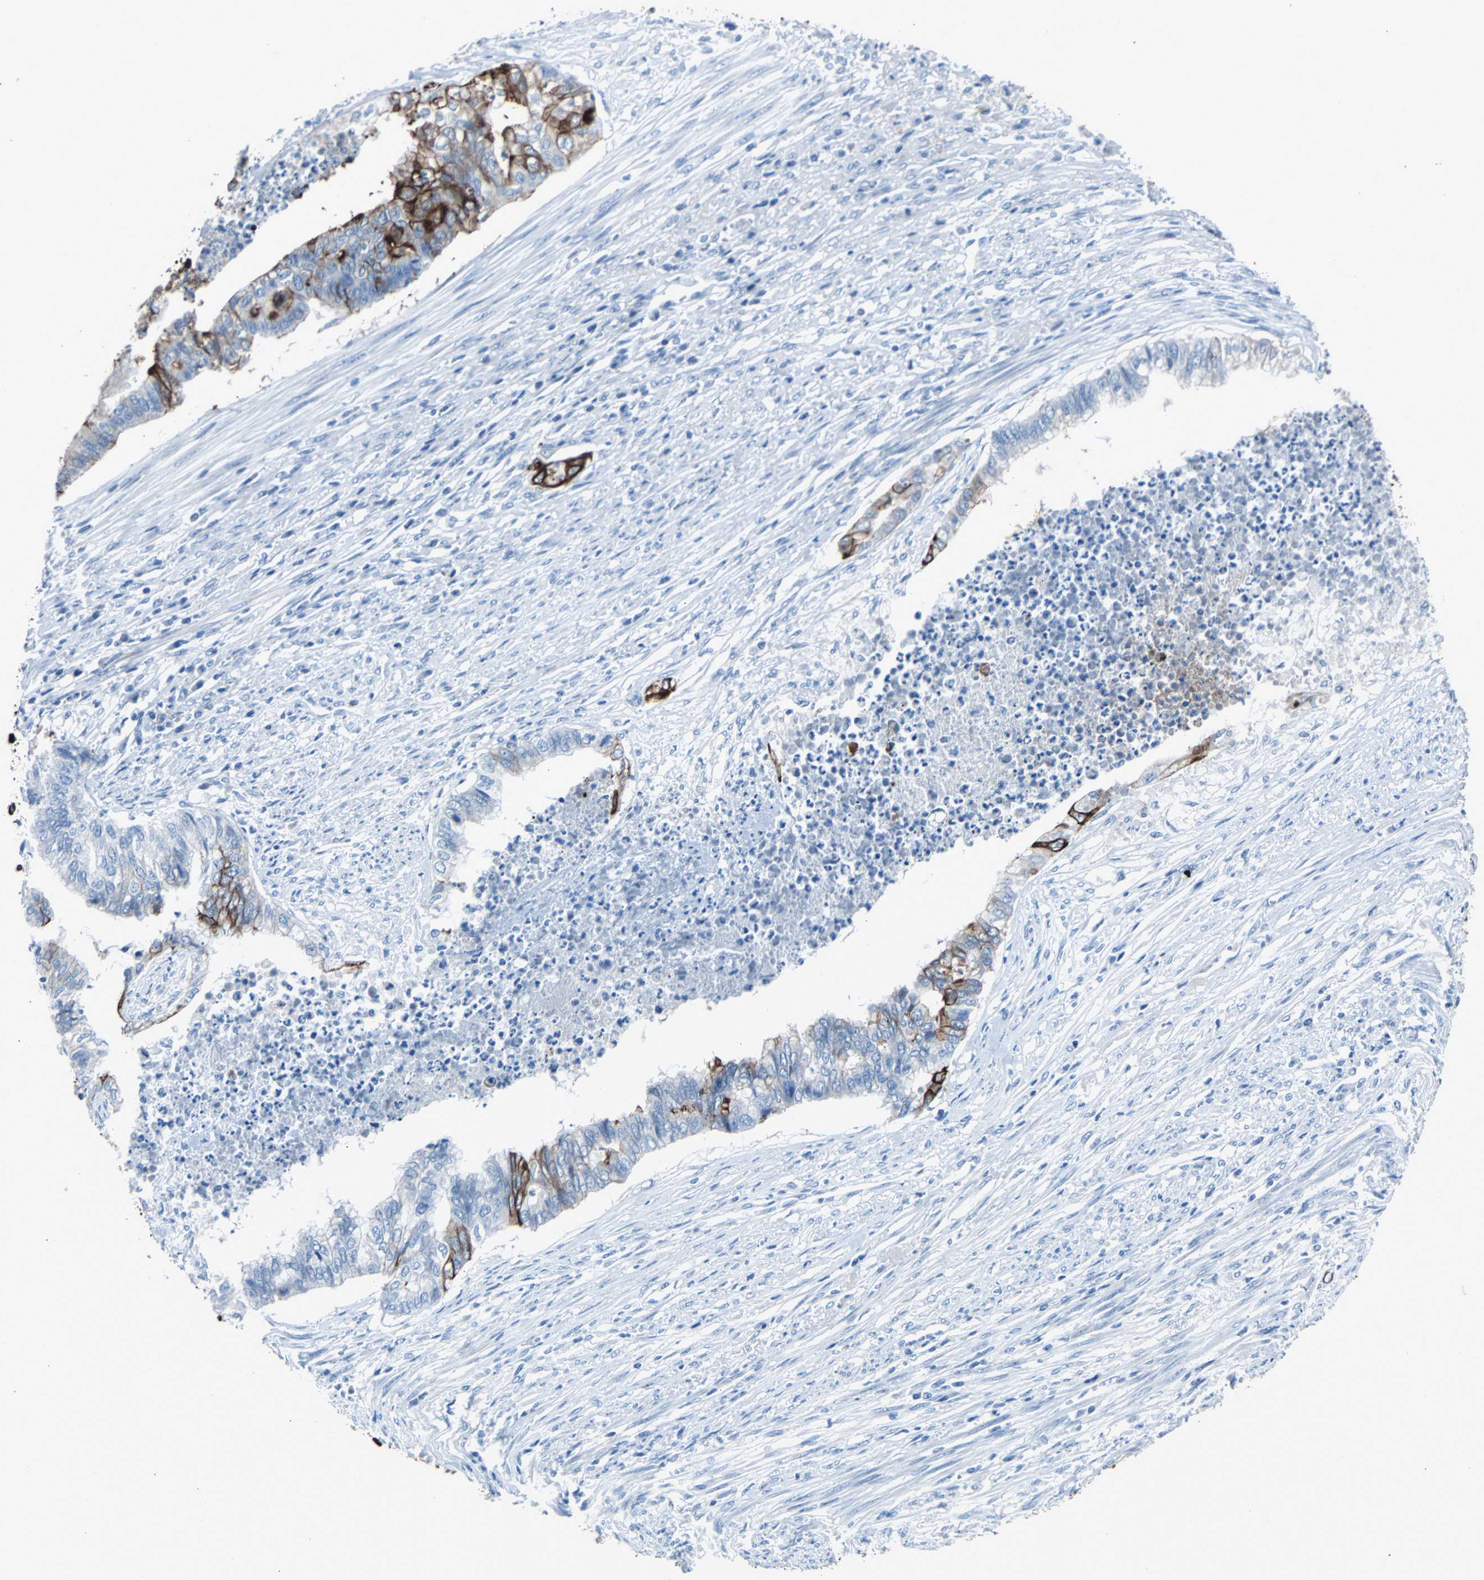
{"staining": {"intensity": "strong", "quantity": "<25%", "location": "cytoplasmic/membranous"}, "tissue": "endometrial cancer", "cell_type": "Tumor cells", "image_type": "cancer", "snomed": [{"axis": "morphology", "description": "Adenocarcinoma, NOS"}, {"axis": "topography", "description": "Endometrium"}], "caption": "A histopathology image of human endometrial cancer stained for a protein reveals strong cytoplasmic/membranous brown staining in tumor cells.", "gene": "KRT7", "patient": {"sex": "female", "age": 79}}